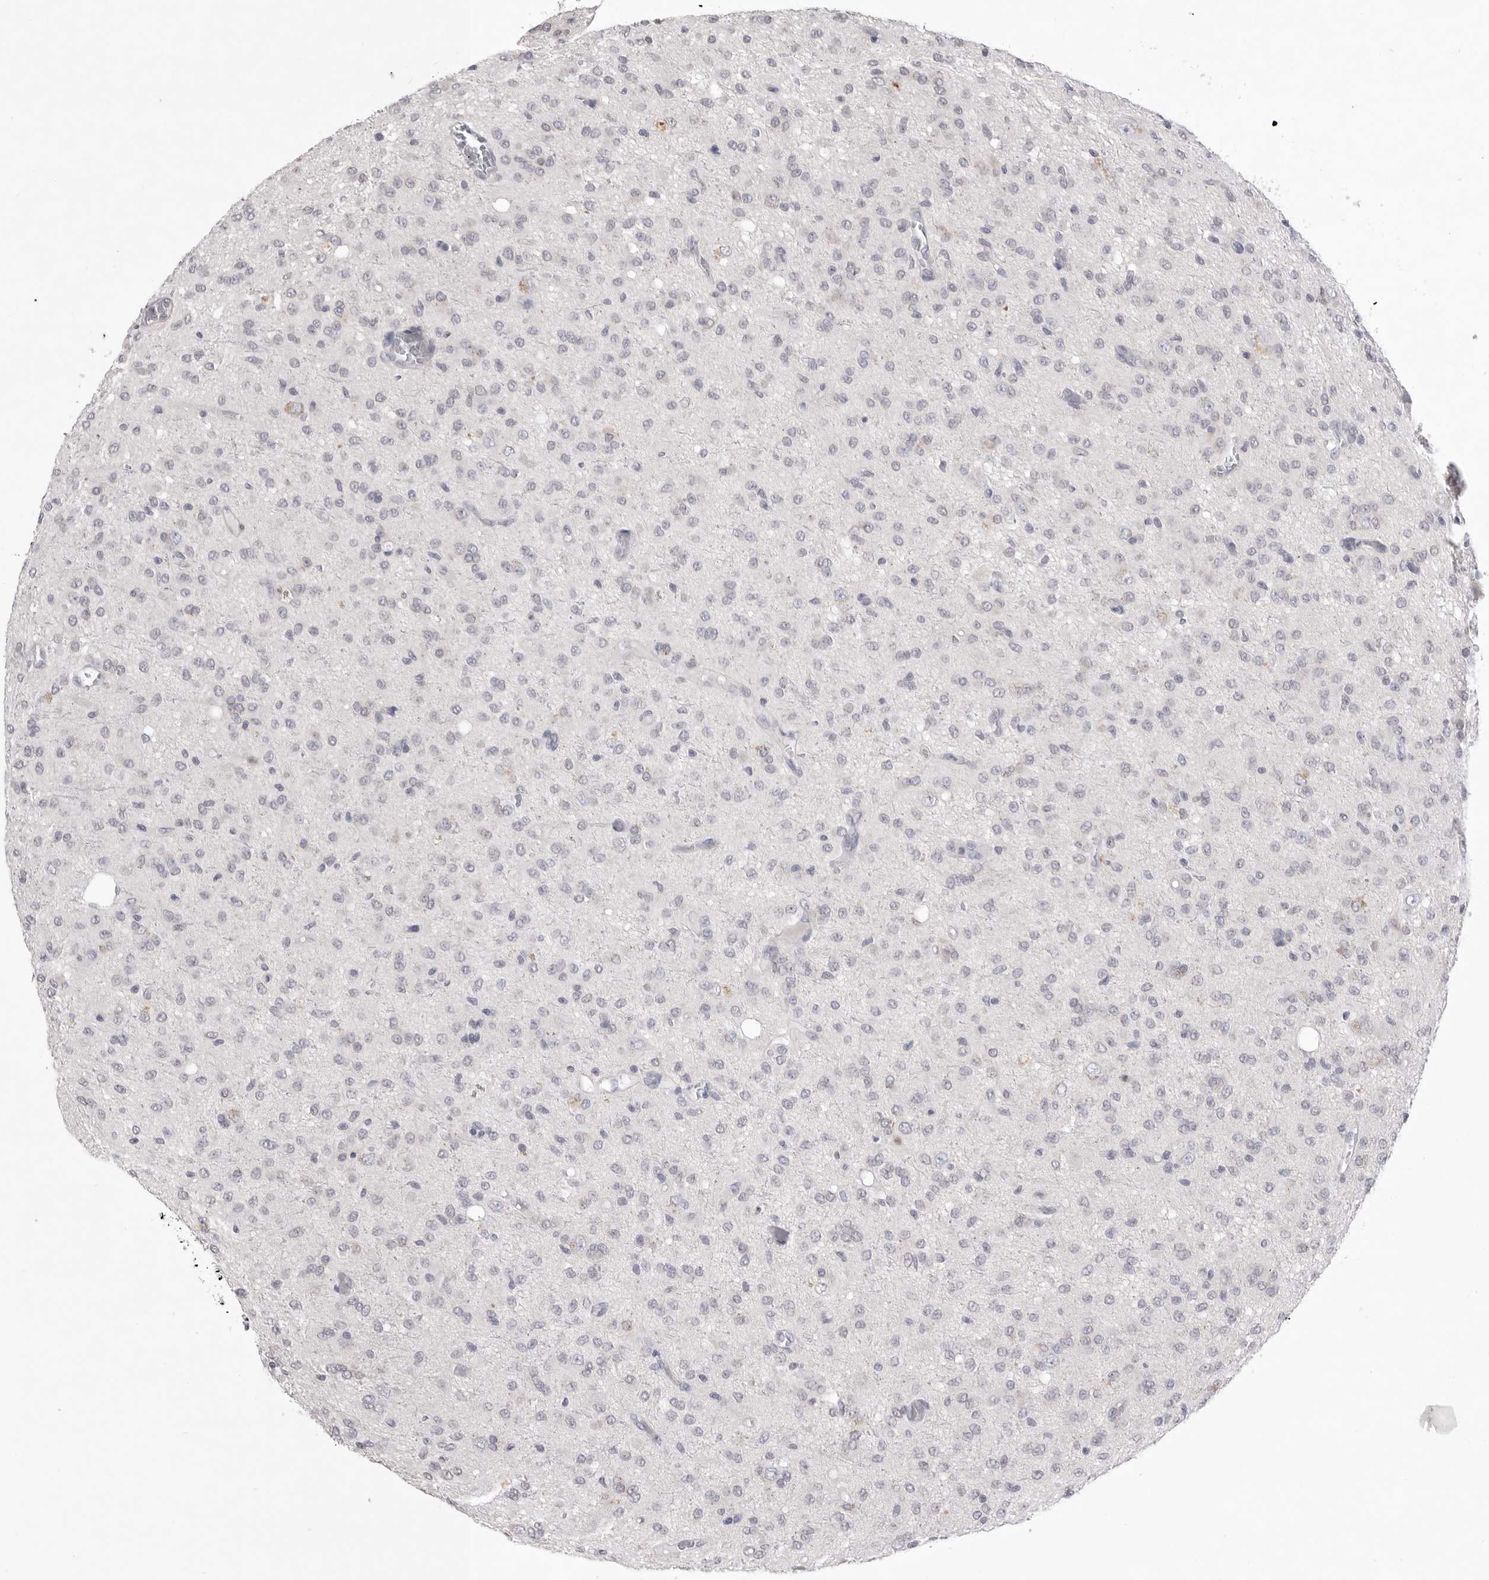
{"staining": {"intensity": "negative", "quantity": "none", "location": "none"}, "tissue": "glioma", "cell_type": "Tumor cells", "image_type": "cancer", "snomed": [{"axis": "morphology", "description": "Glioma, malignant, High grade"}, {"axis": "topography", "description": "Brain"}], "caption": "Protein analysis of malignant high-grade glioma reveals no significant staining in tumor cells.", "gene": "ZBTB7B", "patient": {"sex": "female", "age": 59}}